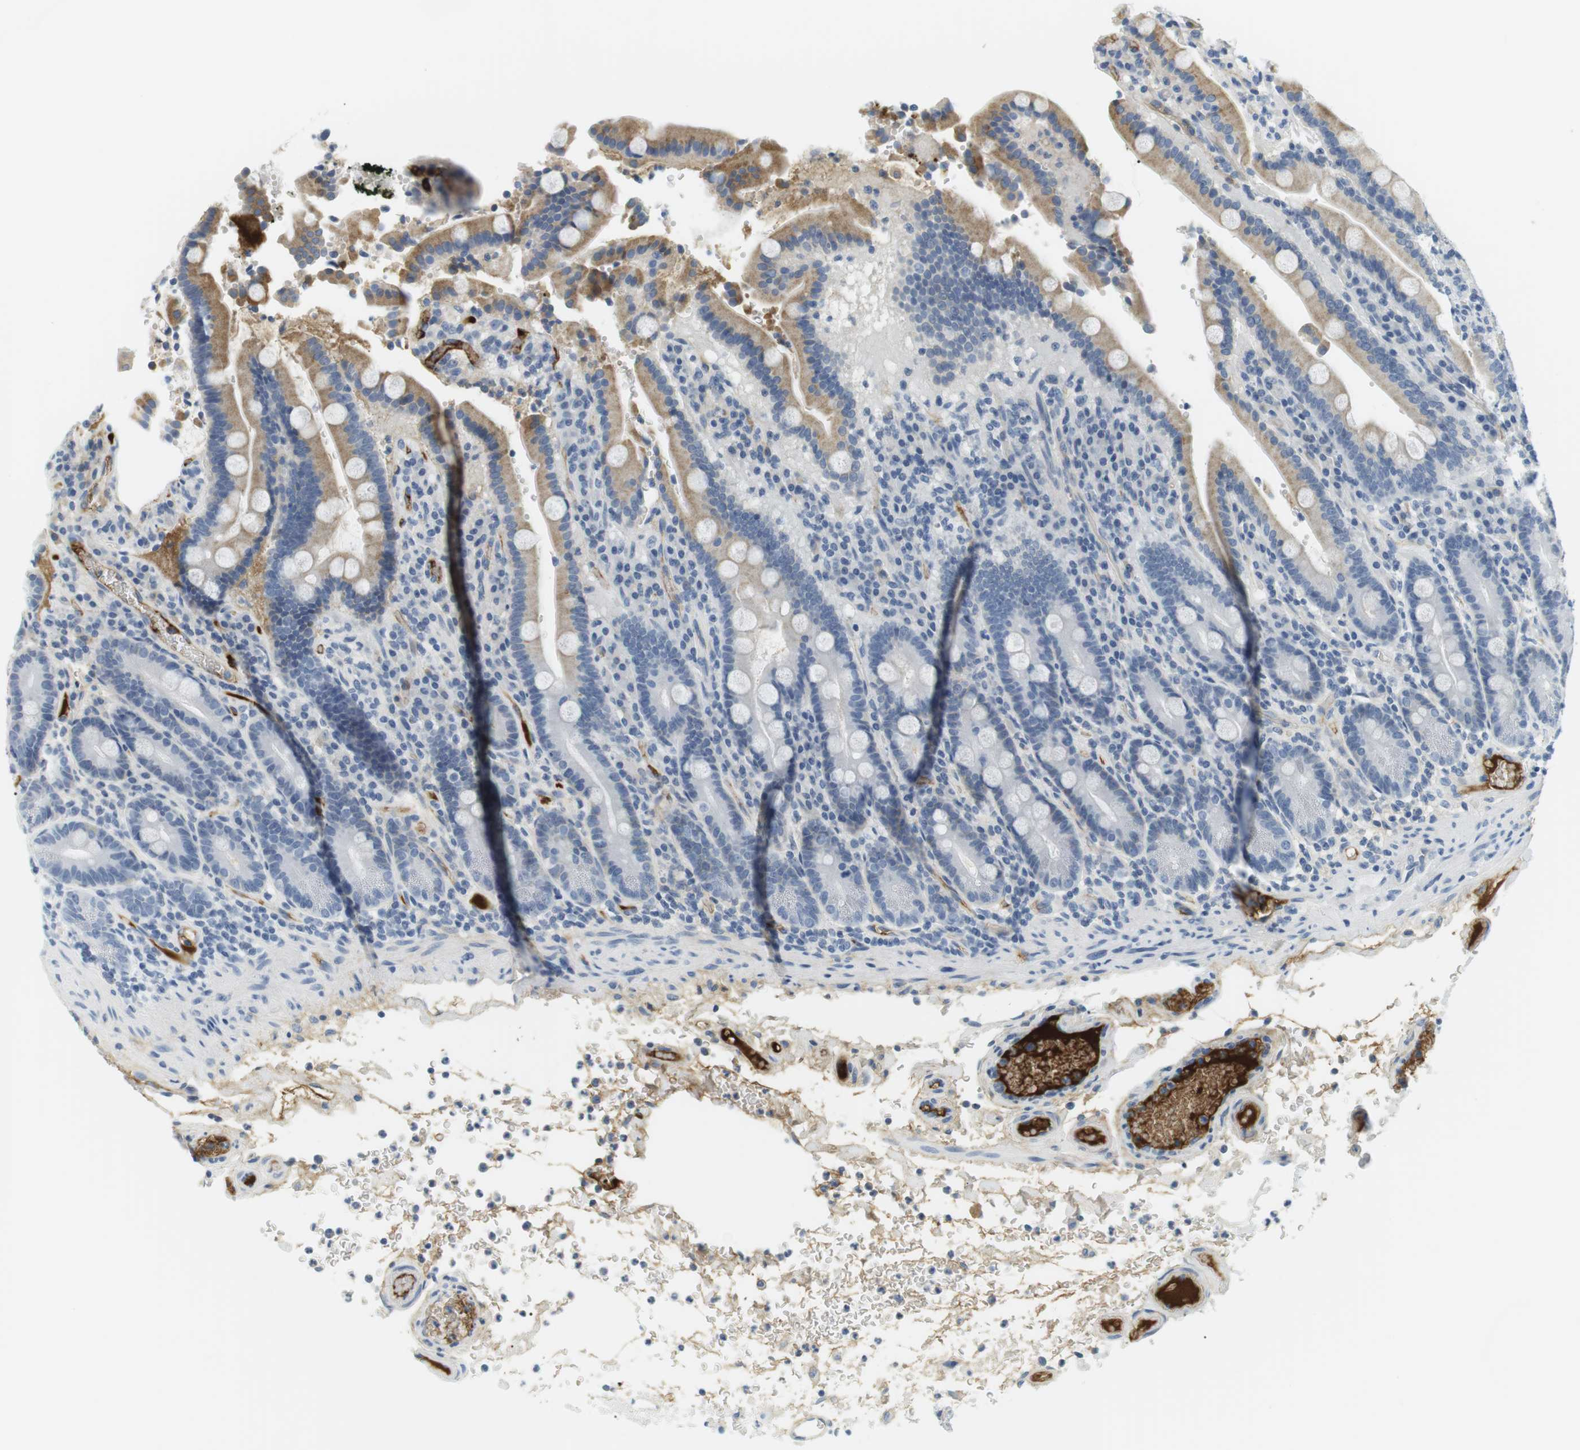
{"staining": {"intensity": "moderate", "quantity": ">75%", "location": "cytoplasmic/membranous"}, "tissue": "duodenum", "cell_type": "Glandular cells", "image_type": "normal", "snomed": [{"axis": "morphology", "description": "Normal tissue, NOS"}, {"axis": "topography", "description": "Small intestine, NOS"}], "caption": "DAB (3,3'-diaminobenzidine) immunohistochemical staining of benign duodenum reveals moderate cytoplasmic/membranous protein positivity in about >75% of glandular cells.", "gene": "APOB", "patient": {"sex": "female", "age": 71}}